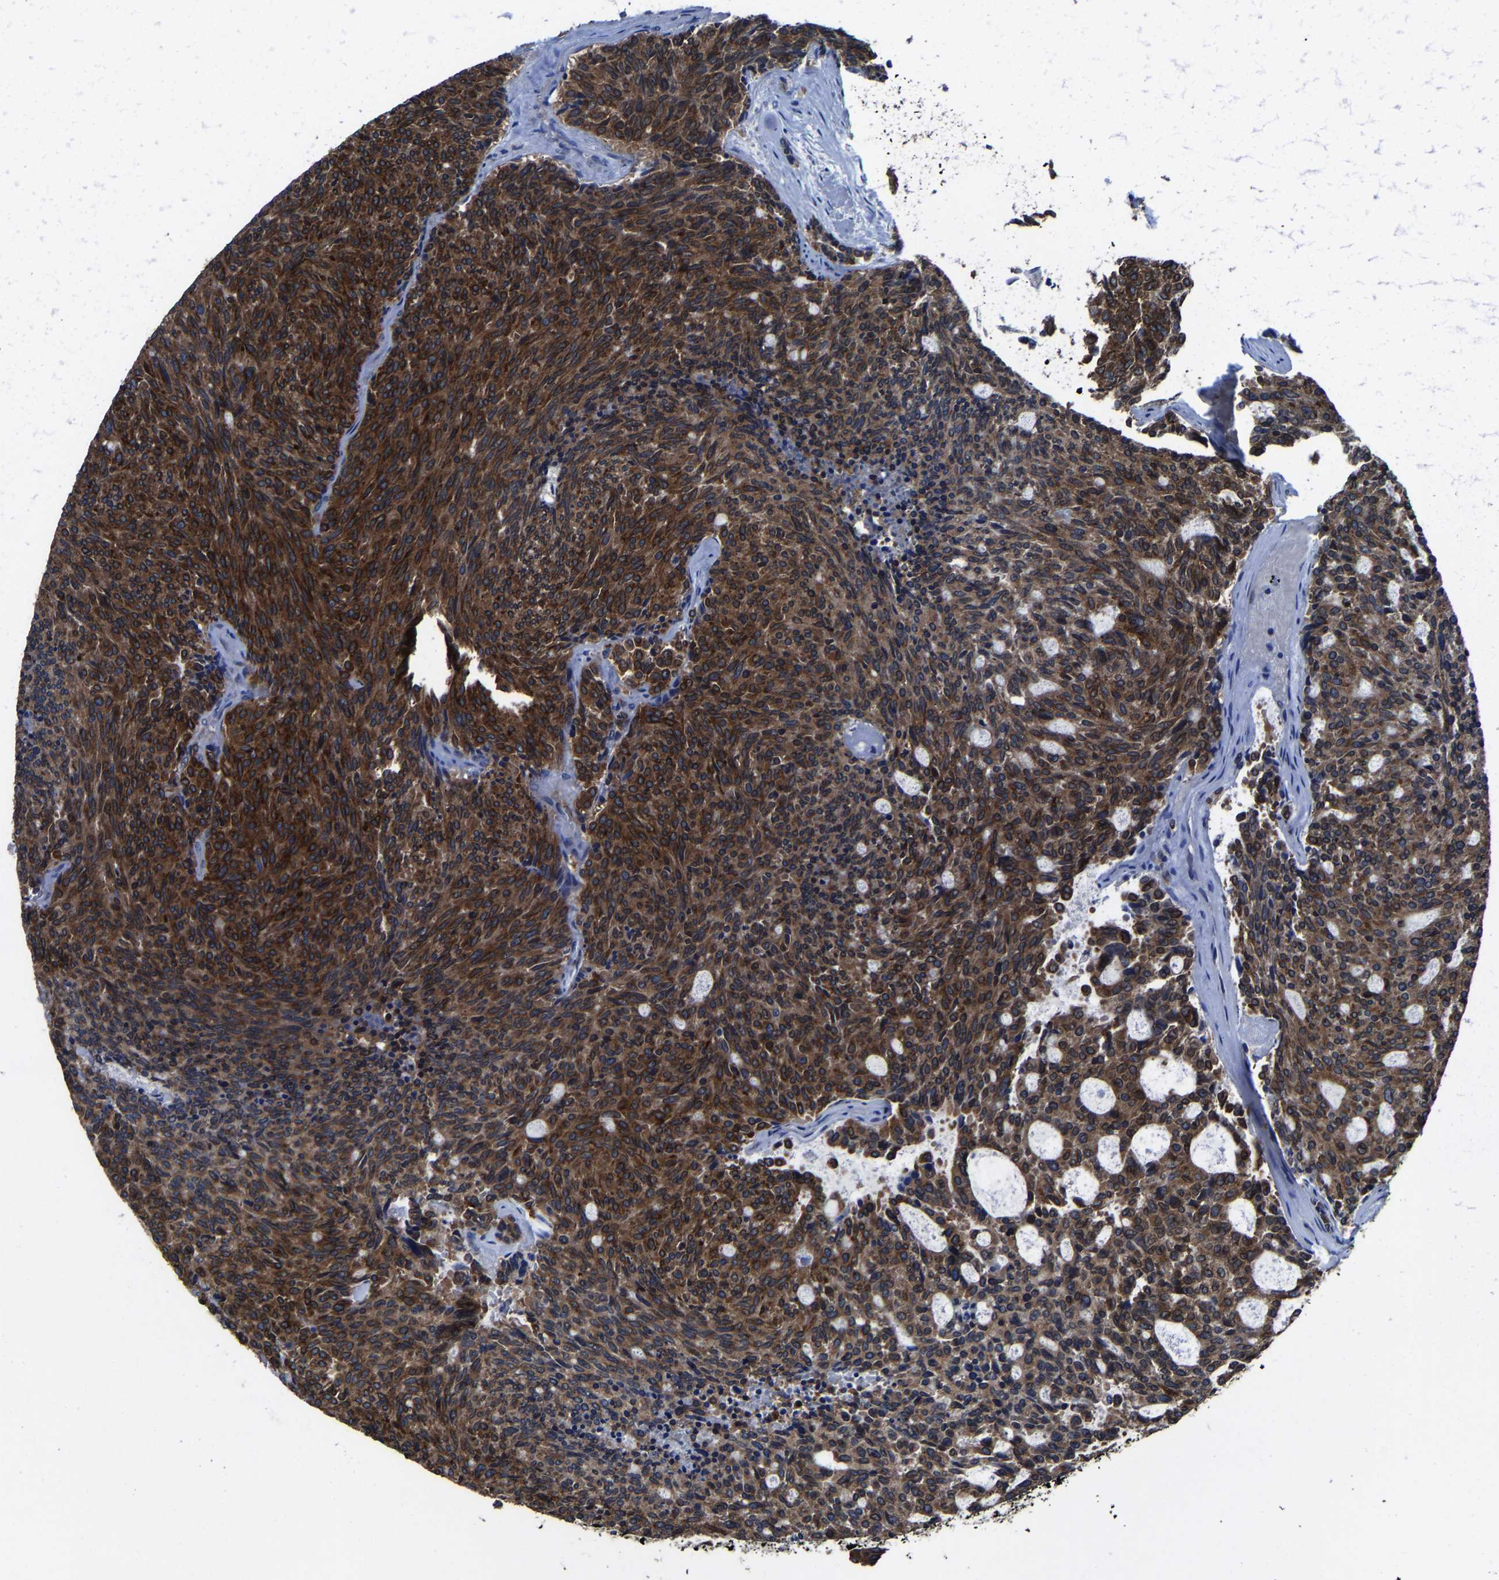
{"staining": {"intensity": "strong", "quantity": ">75%", "location": "cytoplasmic/membranous"}, "tissue": "carcinoid", "cell_type": "Tumor cells", "image_type": "cancer", "snomed": [{"axis": "morphology", "description": "Carcinoid, malignant, NOS"}, {"axis": "topography", "description": "Pancreas"}], "caption": "Malignant carcinoid stained with a brown dye demonstrates strong cytoplasmic/membranous positive expression in about >75% of tumor cells.", "gene": "EBAG9", "patient": {"sex": "female", "age": 54}}